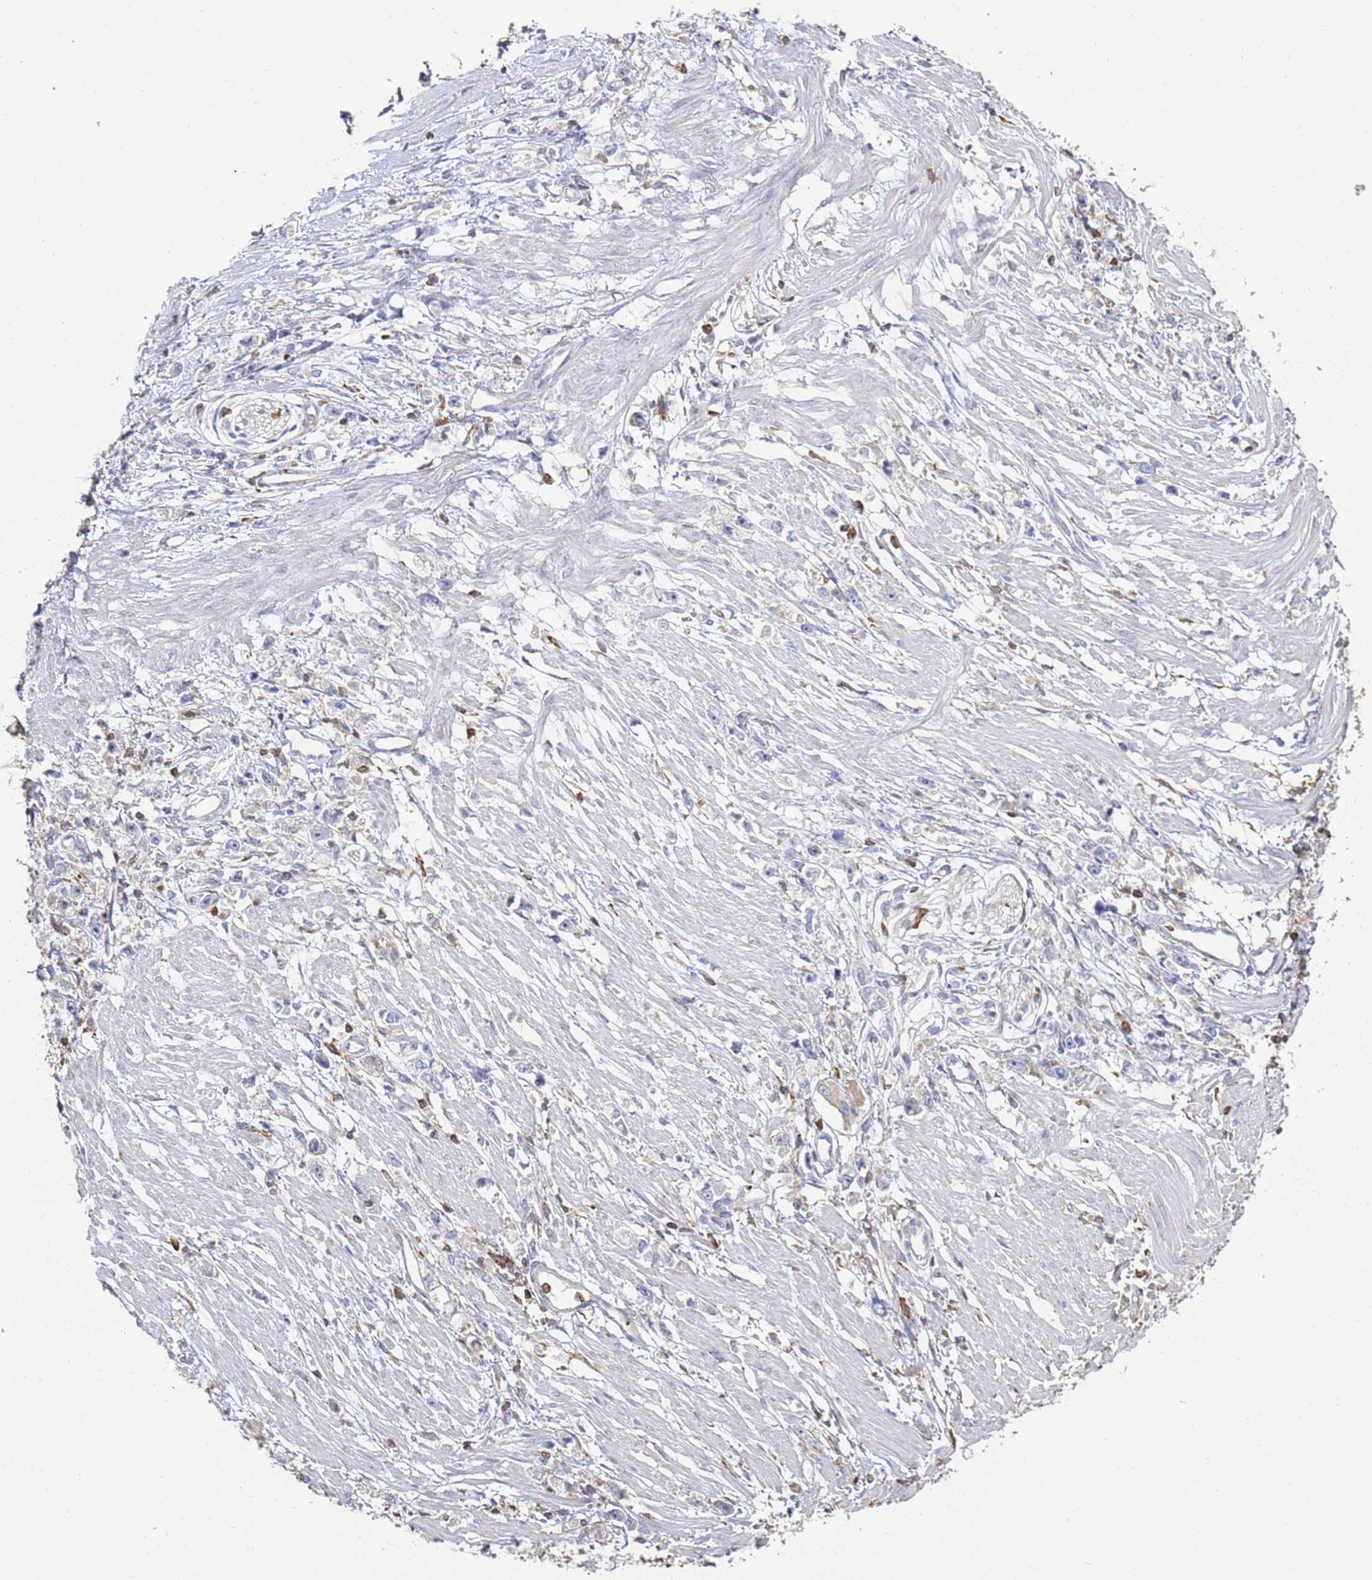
{"staining": {"intensity": "negative", "quantity": "none", "location": "none"}, "tissue": "stomach cancer", "cell_type": "Tumor cells", "image_type": "cancer", "snomed": [{"axis": "morphology", "description": "Adenocarcinoma, NOS"}, {"axis": "topography", "description": "Stomach"}], "caption": "This is an immunohistochemistry micrograph of stomach cancer (adenocarcinoma). There is no expression in tumor cells.", "gene": "BIN2", "patient": {"sex": "female", "age": 59}}